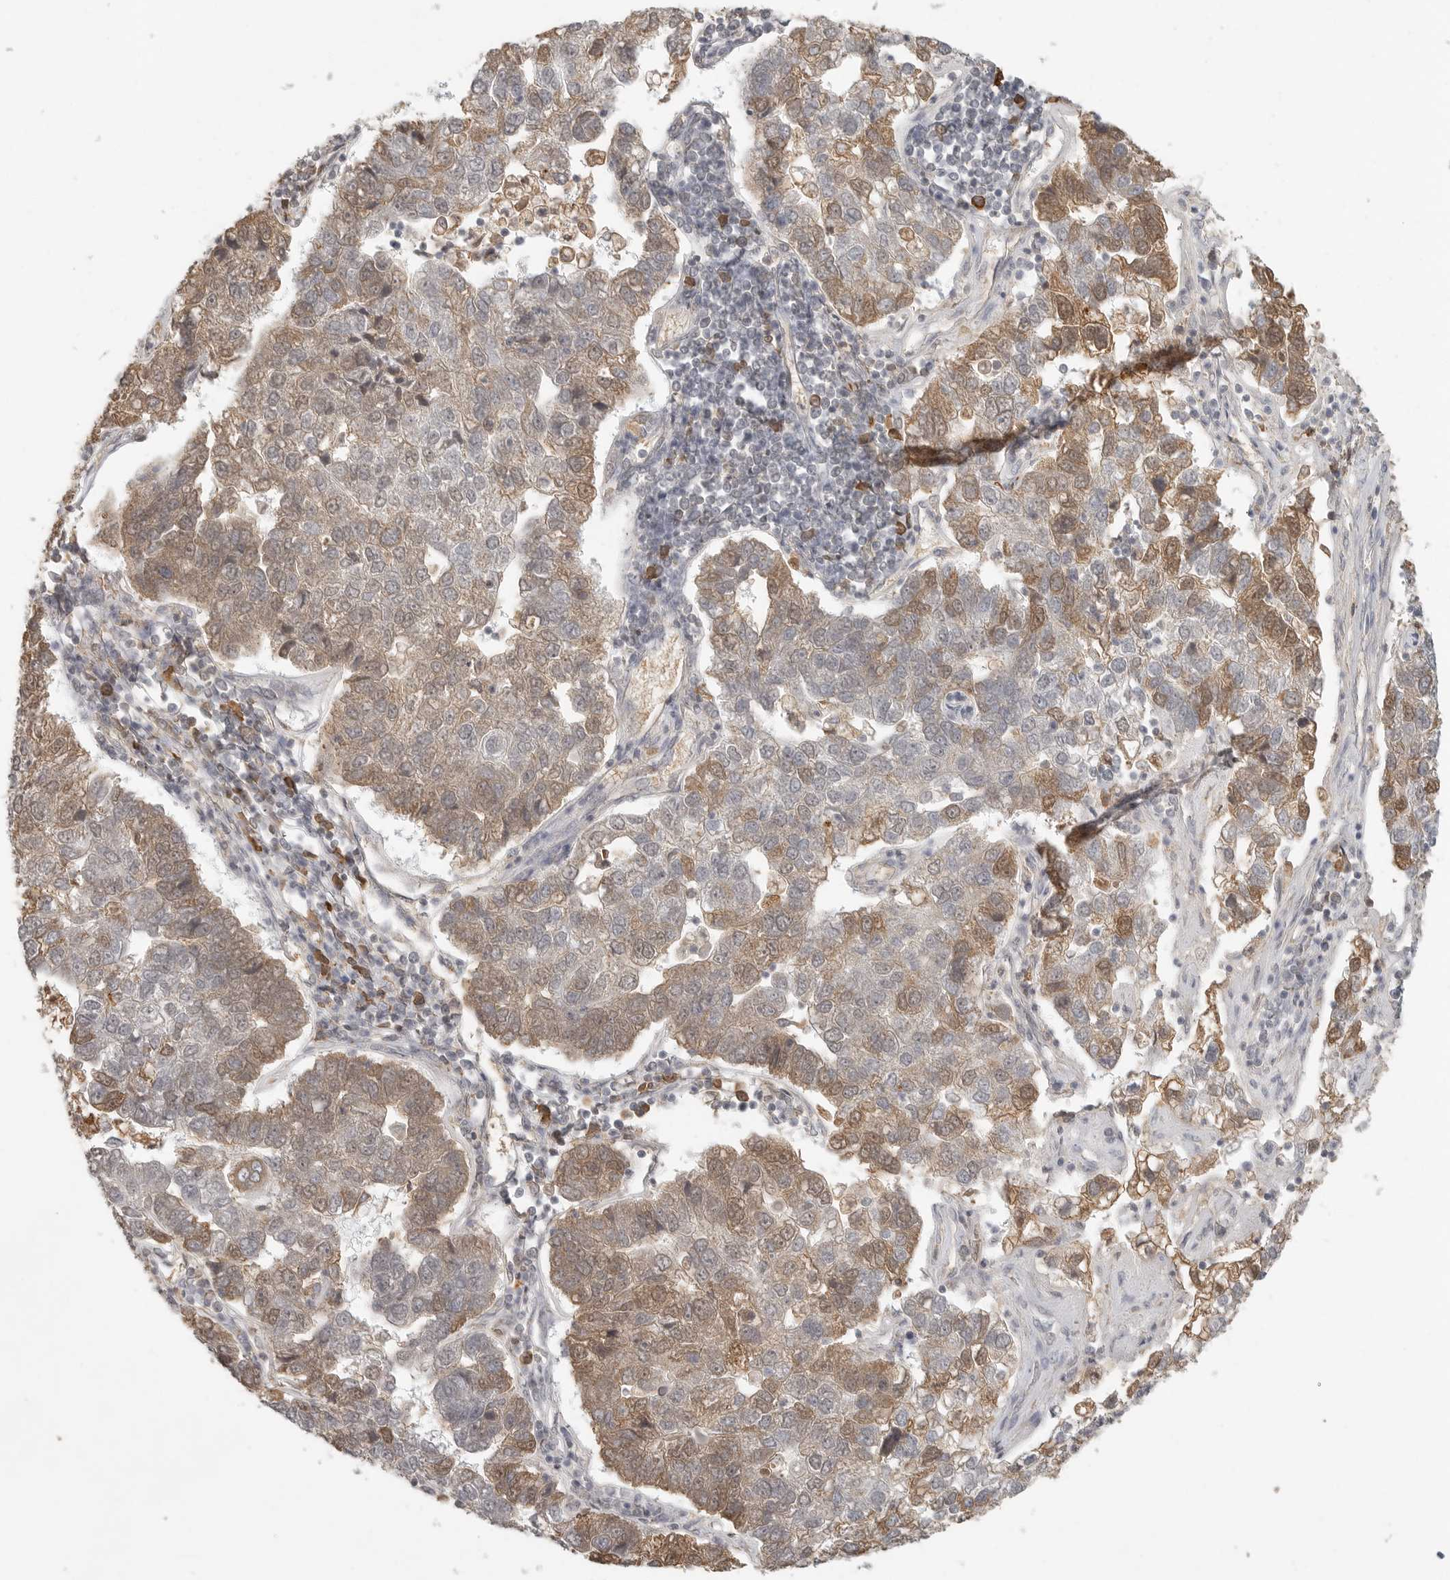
{"staining": {"intensity": "moderate", "quantity": "<25%", "location": "cytoplasmic/membranous"}, "tissue": "pancreatic cancer", "cell_type": "Tumor cells", "image_type": "cancer", "snomed": [{"axis": "morphology", "description": "Adenocarcinoma, NOS"}, {"axis": "topography", "description": "Pancreas"}], "caption": "Immunohistochemical staining of human pancreatic cancer shows low levels of moderate cytoplasmic/membranous protein expression in about <25% of tumor cells.", "gene": "SLC25A36", "patient": {"sex": "female", "age": 61}}